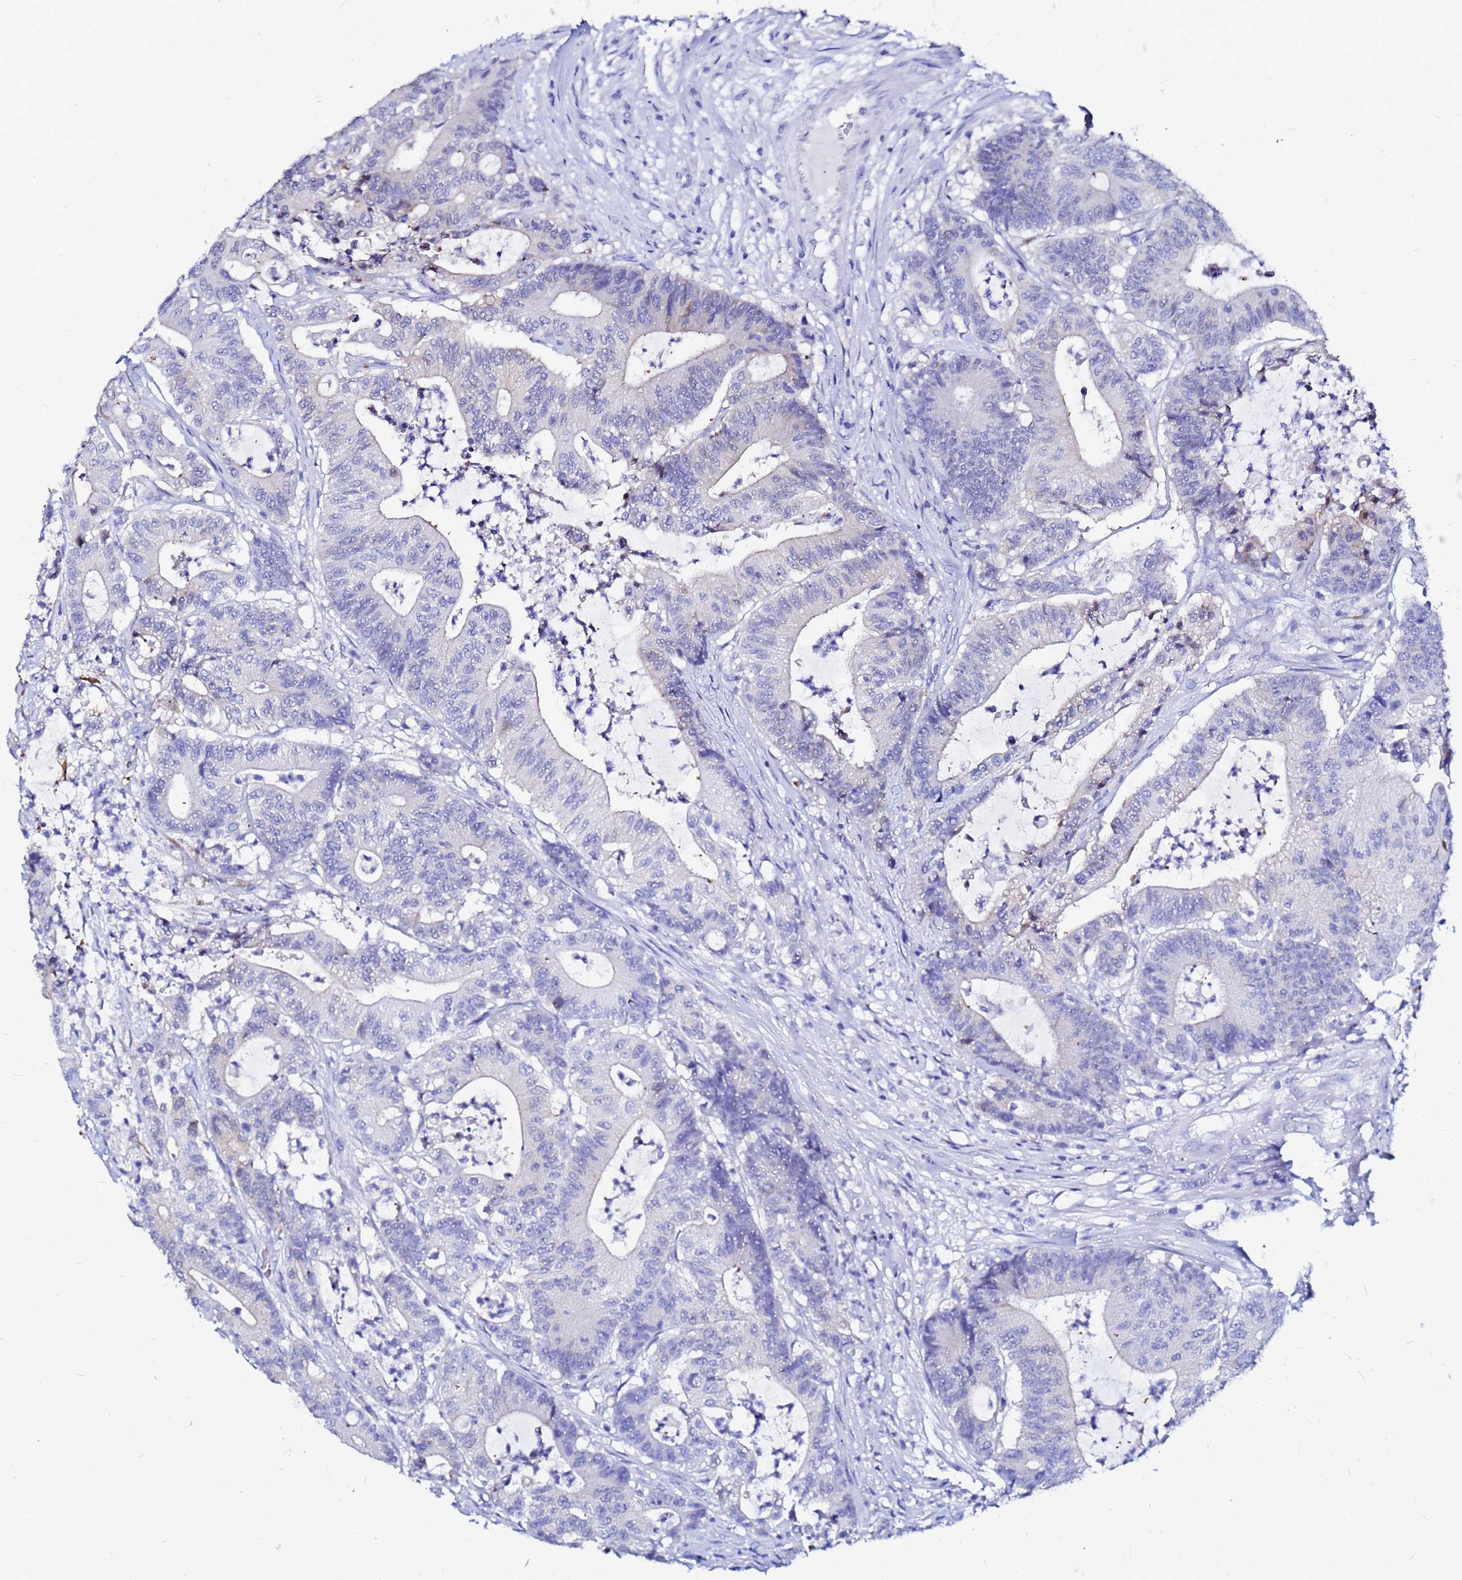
{"staining": {"intensity": "negative", "quantity": "none", "location": "none"}, "tissue": "colorectal cancer", "cell_type": "Tumor cells", "image_type": "cancer", "snomed": [{"axis": "morphology", "description": "Adenocarcinoma, NOS"}, {"axis": "topography", "description": "Colon"}], "caption": "This is an immunohistochemistry photomicrograph of human adenocarcinoma (colorectal). There is no positivity in tumor cells.", "gene": "PPP1R14C", "patient": {"sex": "female", "age": 84}}